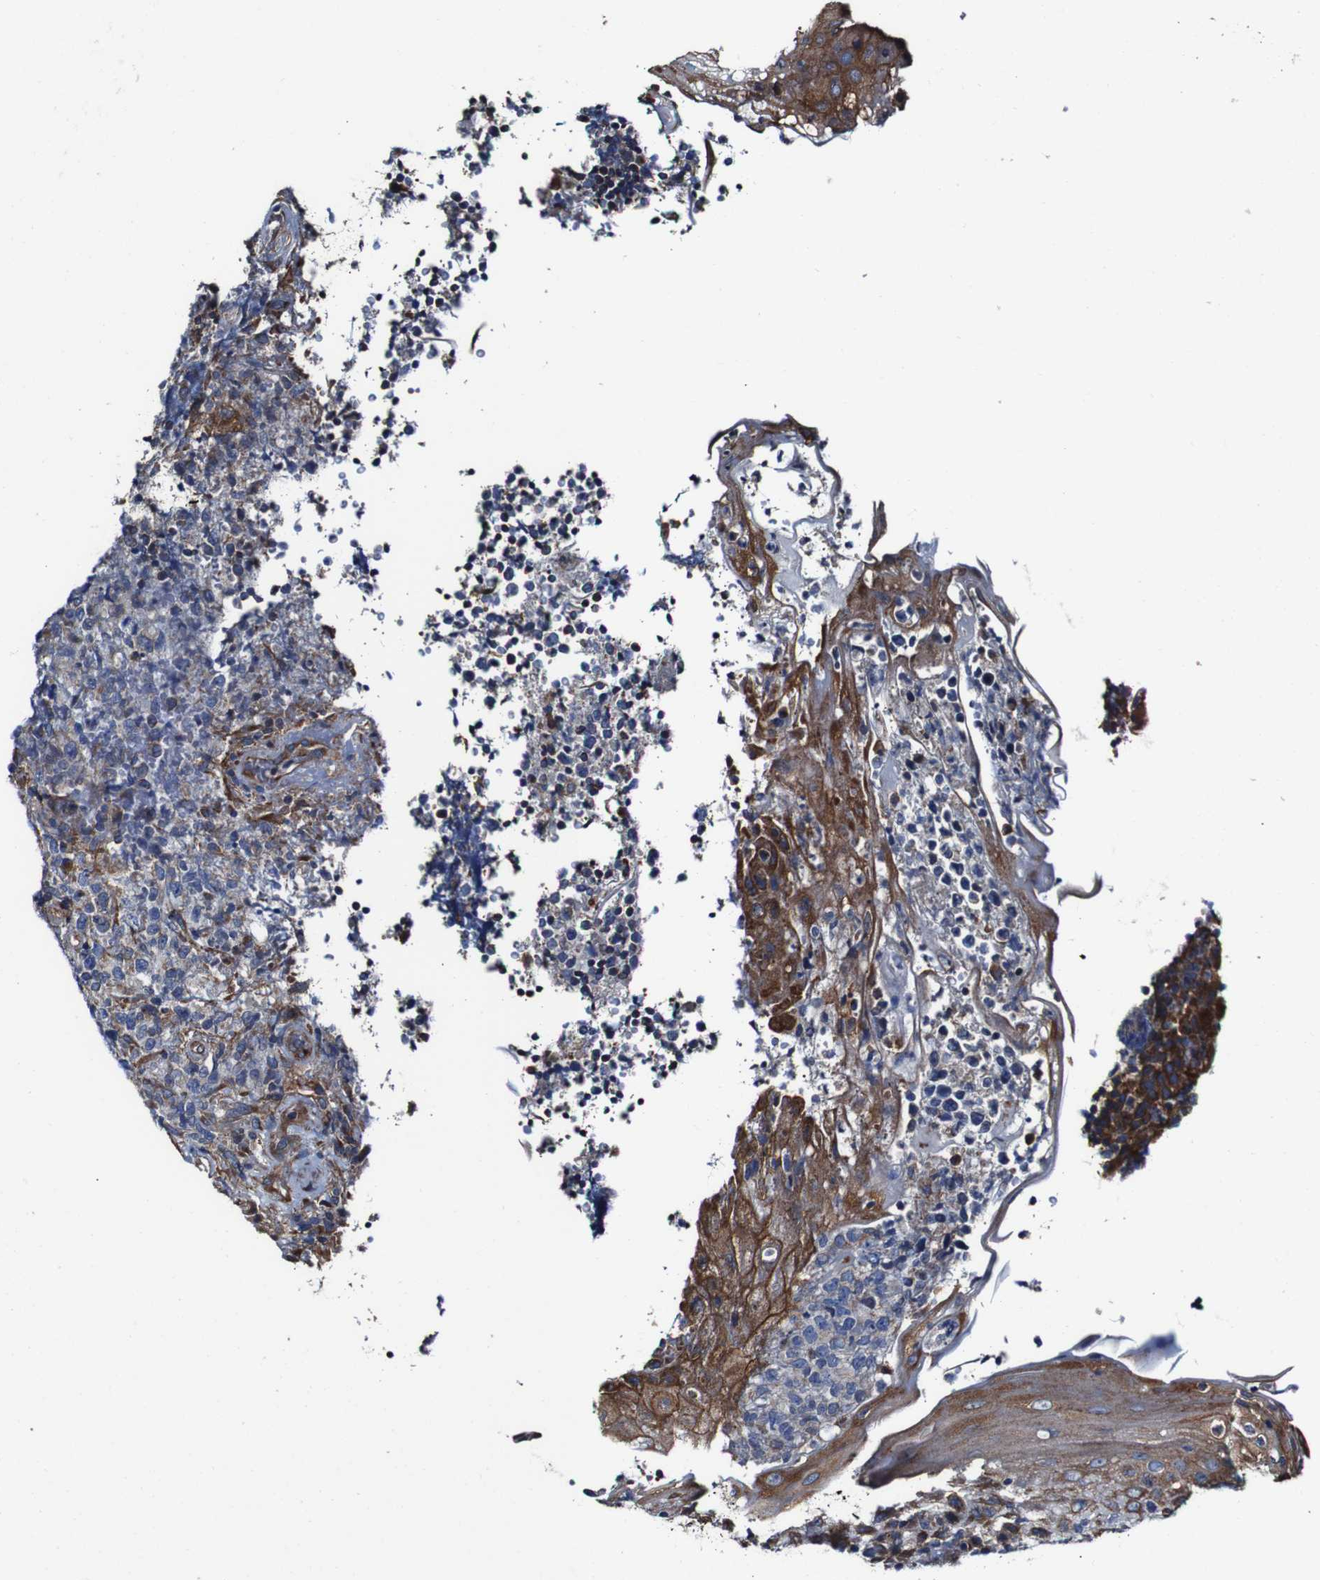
{"staining": {"intensity": "moderate", "quantity": "<25%", "location": "cytoplasmic/membranous"}, "tissue": "lymphoma", "cell_type": "Tumor cells", "image_type": "cancer", "snomed": [{"axis": "morphology", "description": "Malignant lymphoma, non-Hodgkin's type, High grade"}, {"axis": "topography", "description": "Tonsil"}], "caption": "This is an image of immunohistochemistry (IHC) staining of malignant lymphoma, non-Hodgkin's type (high-grade), which shows moderate staining in the cytoplasmic/membranous of tumor cells.", "gene": "CSF1R", "patient": {"sex": "female", "age": 36}}